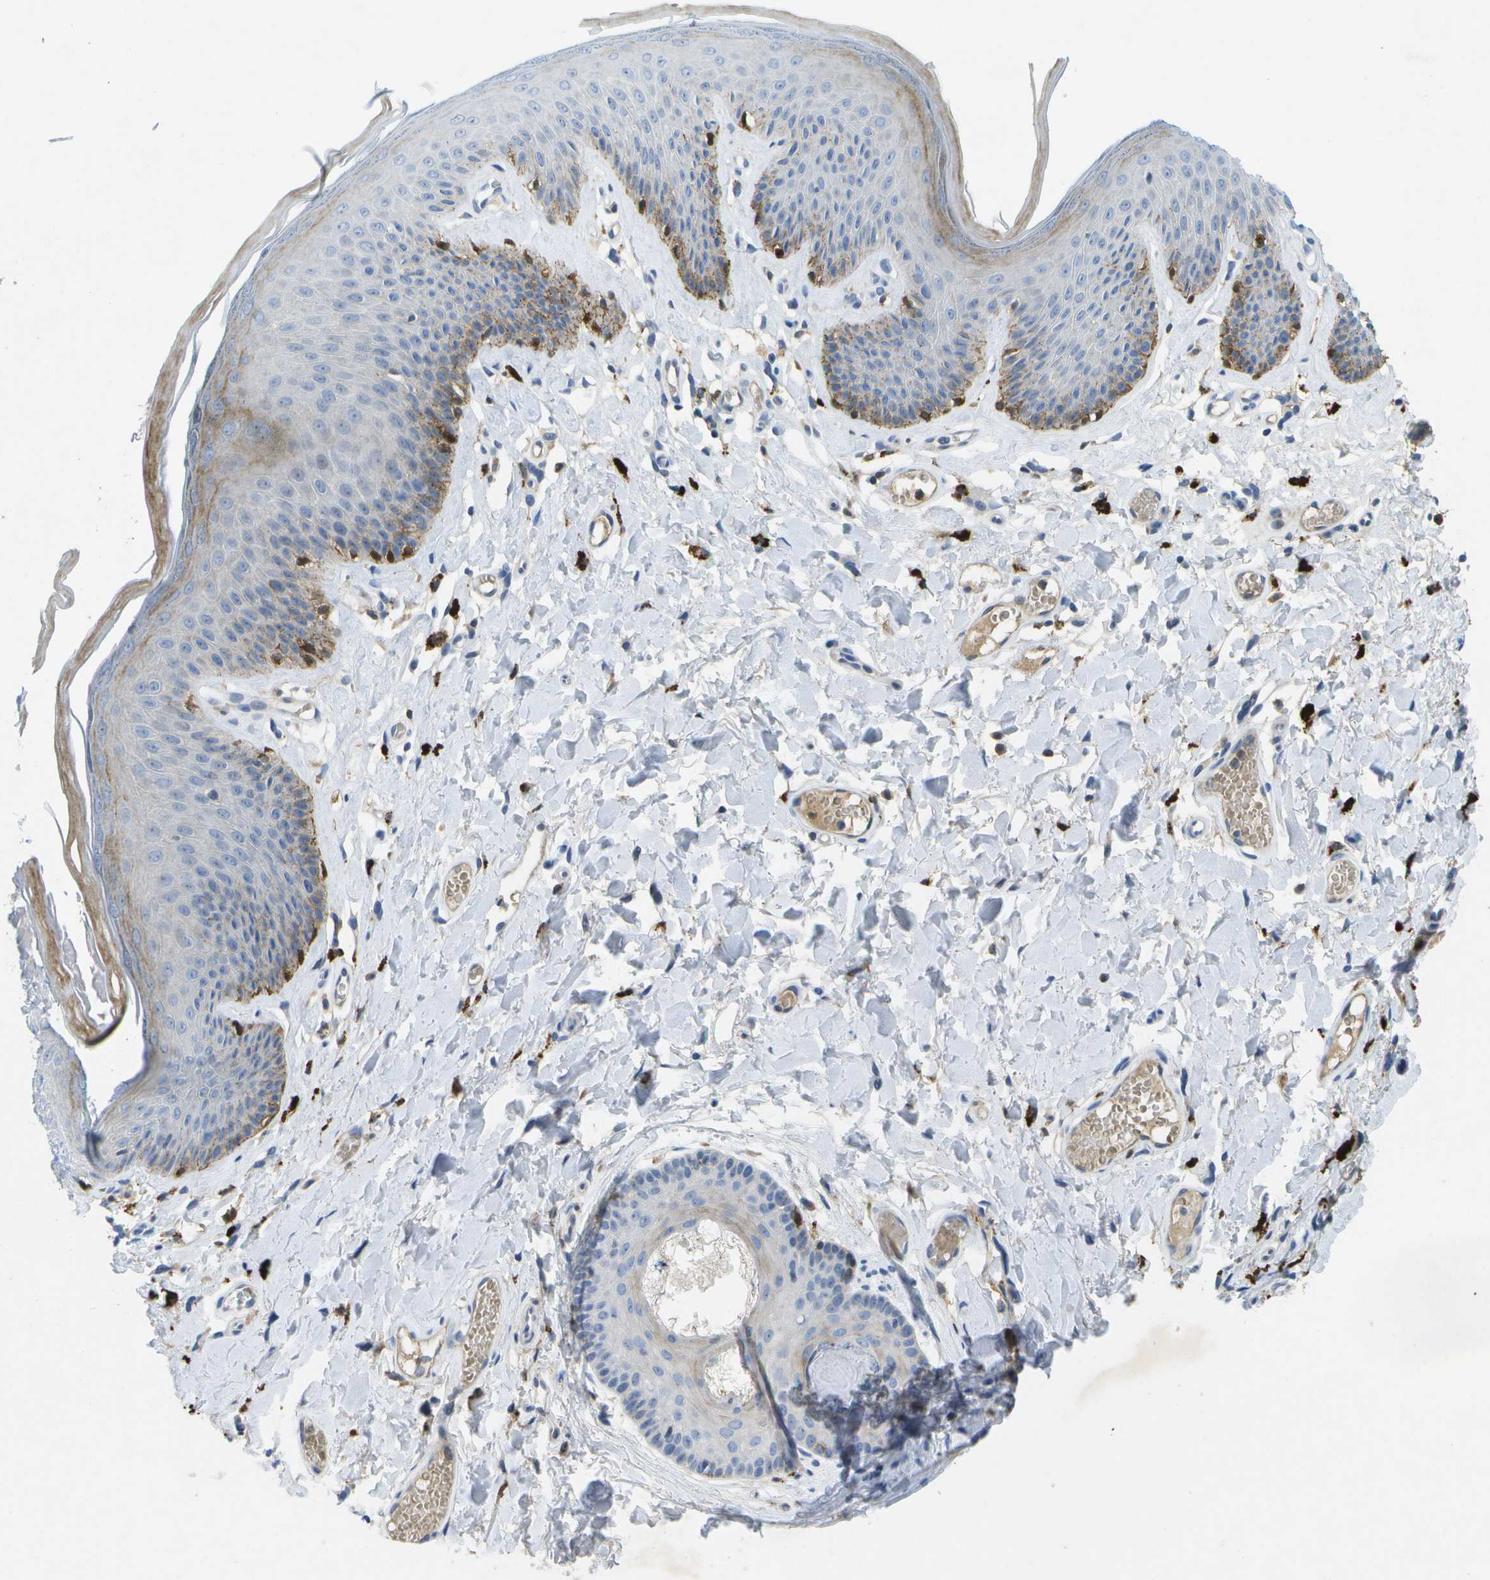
{"staining": {"intensity": "moderate", "quantity": "<25%", "location": "cytoplasmic/membranous"}, "tissue": "skin", "cell_type": "Epidermal cells", "image_type": "normal", "snomed": [{"axis": "morphology", "description": "Normal tissue, NOS"}, {"axis": "topography", "description": "Vulva"}], "caption": "IHC staining of unremarkable skin, which reveals low levels of moderate cytoplasmic/membranous positivity in about <25% of epidermal cells indicating moderate cytoplasmic/membranous protein staining. The staining was performed using DAB (brown) for protein detection and nuclei were counterstained in hematoxylin (blue).", "gene": "LIPG", "patient": {"sex": "female", "age": 73}}